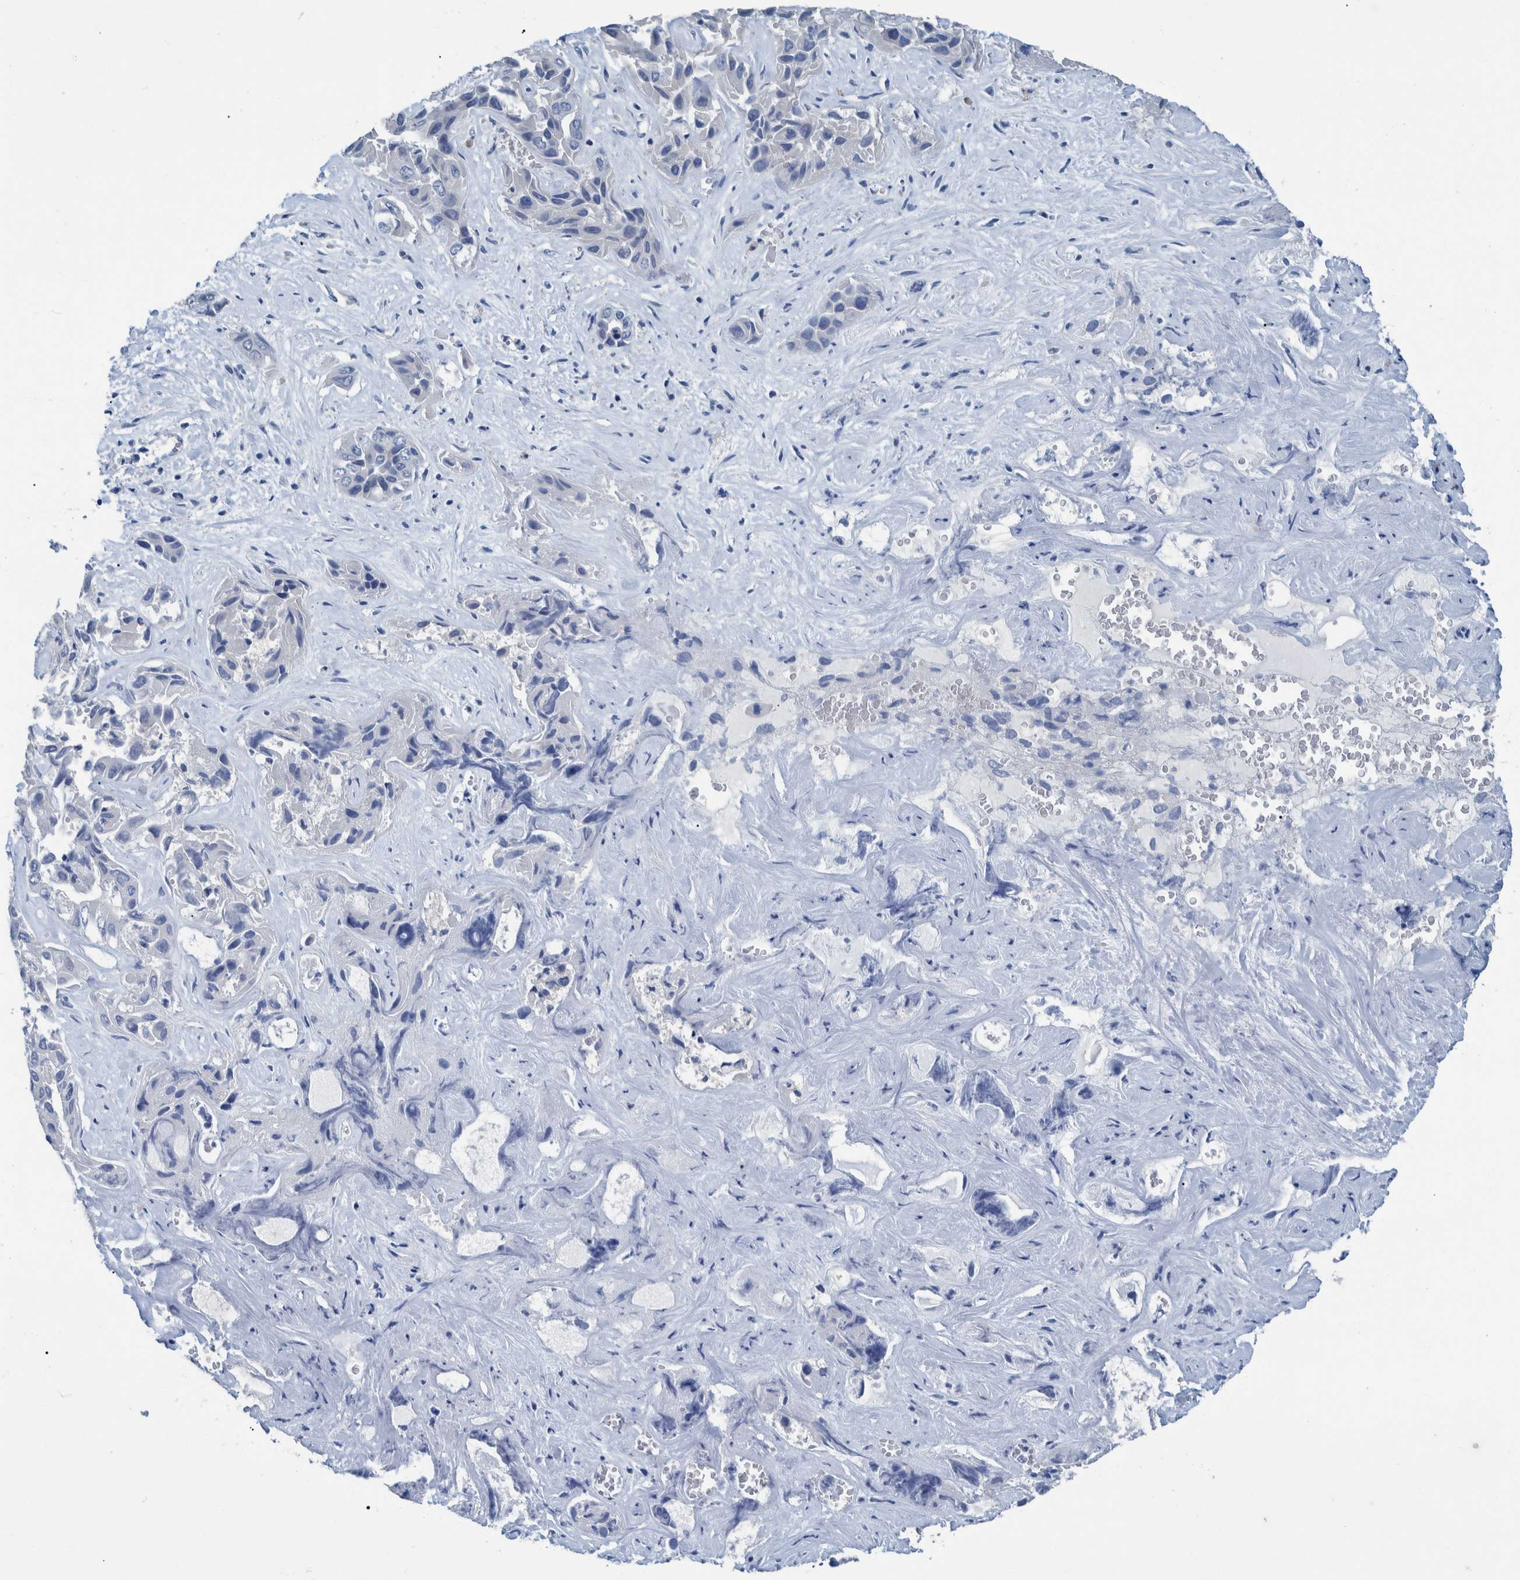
{"staining": {"intensity": "negative", "quantity": "none", "location": "none"}, "tissue": "liver cancer", "cell_type": "Tumor cells", "image_type": "cancer", "snomed": [{"axis": "morphology", "description": "Cholangiocarcinoma"}, {"axis": "topography", "description": "Liver"}], "caption": "The histopathology image reveals no significant expression in tumor cells of cholangiocarcinoma (liver).", "gene": "IDO1", "patient": {"sex": "female", "age": 52}}